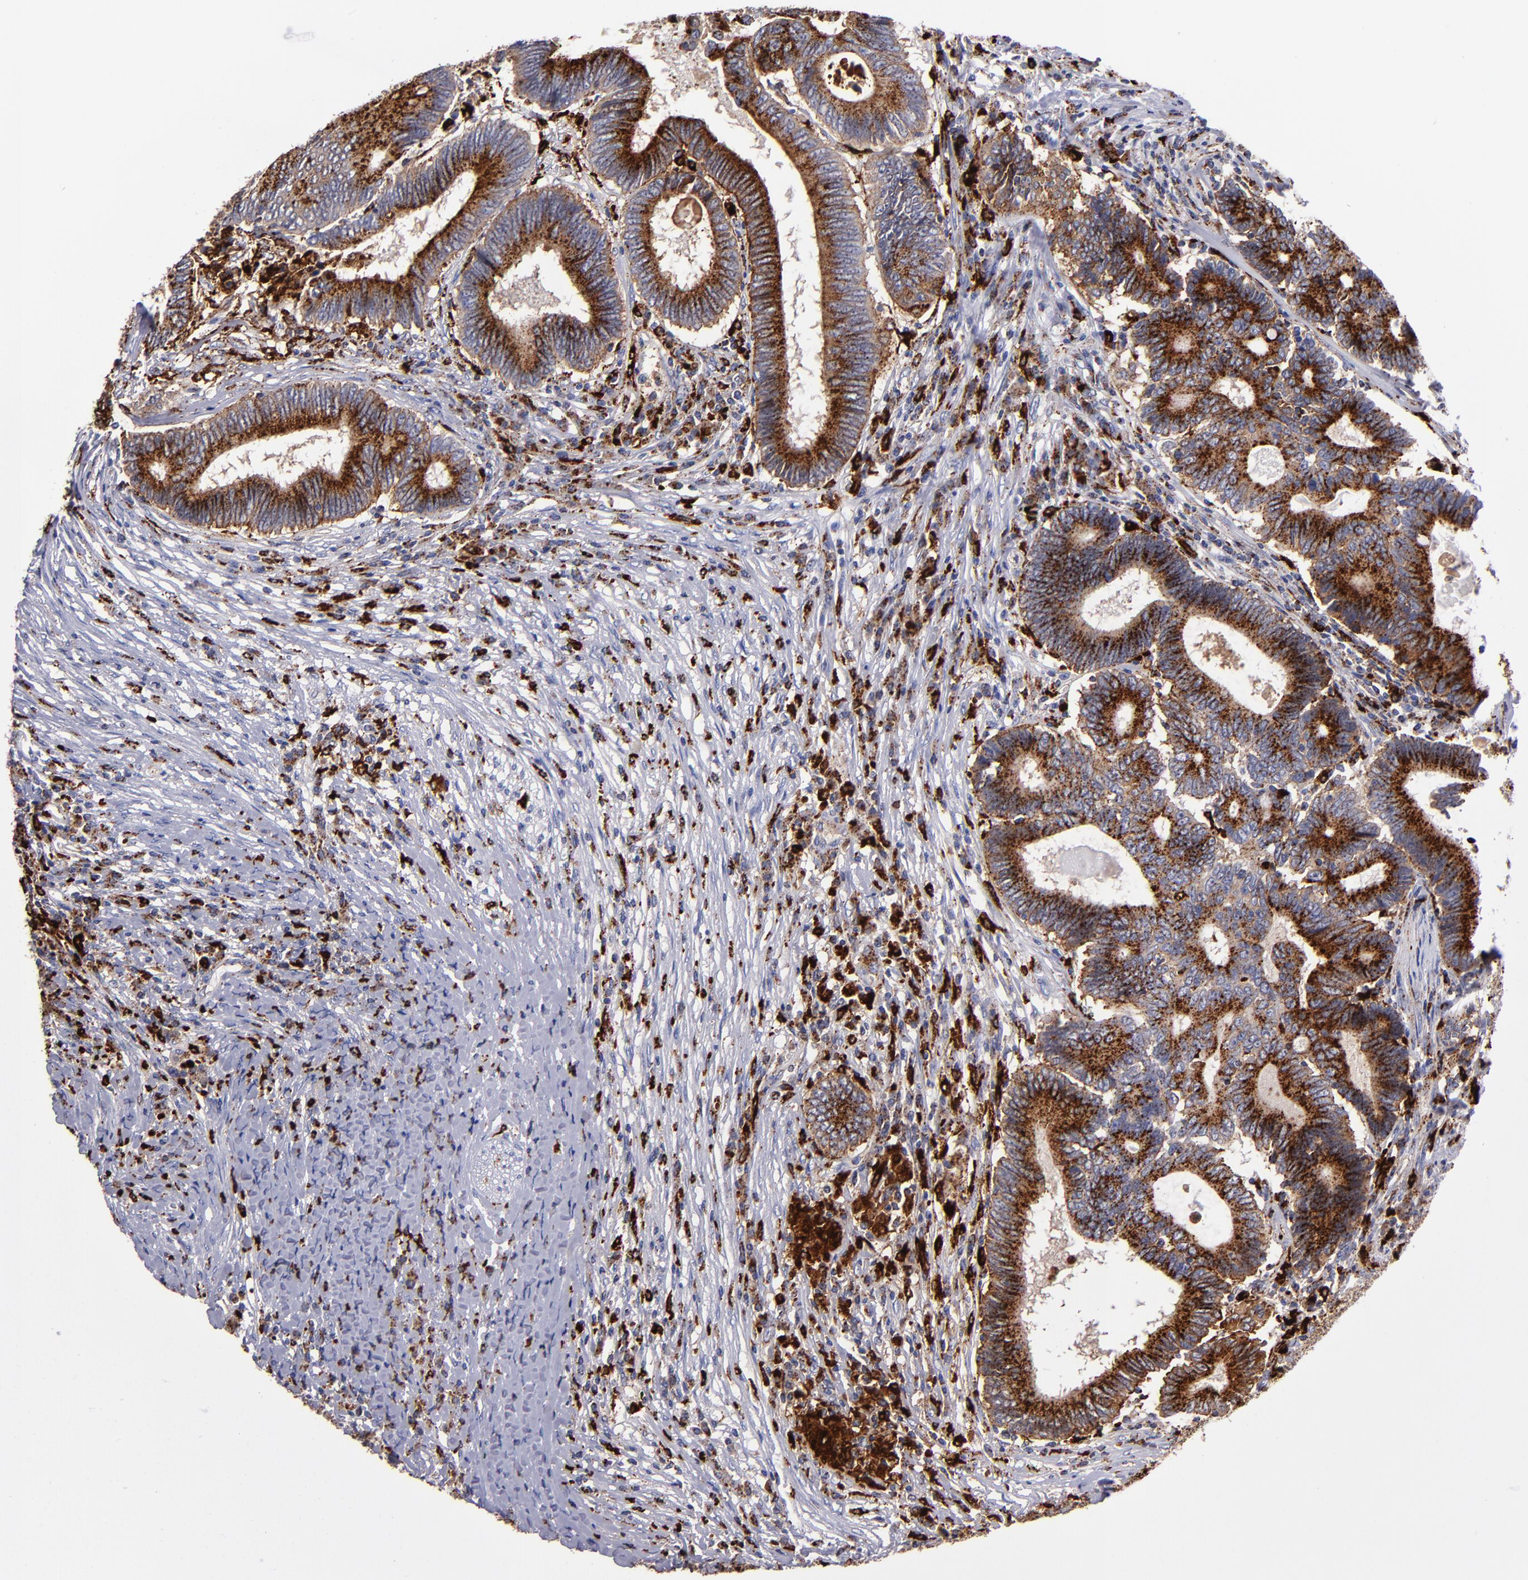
{"staining": {"intensity": "strong", "quantity": ">75%", "location": "cytoplasmic/membranous"}, "tissue": "colorectal cancer", "cell_type": "Tumor cells", "image_type": "cancer", "snomed": [{"axis": "morphology", "description": "Adenocarcinoma, NOS"}, {"axis": "topography", "description": "Colon"}], "caption": "Strong cytoplasmic/membranous staining is seen in approximately >75% of tumor cells in colorectal cancer (adenocarcinoma).", "gene": "CTSS", "patient": {"sex": "female", "age": 78}}